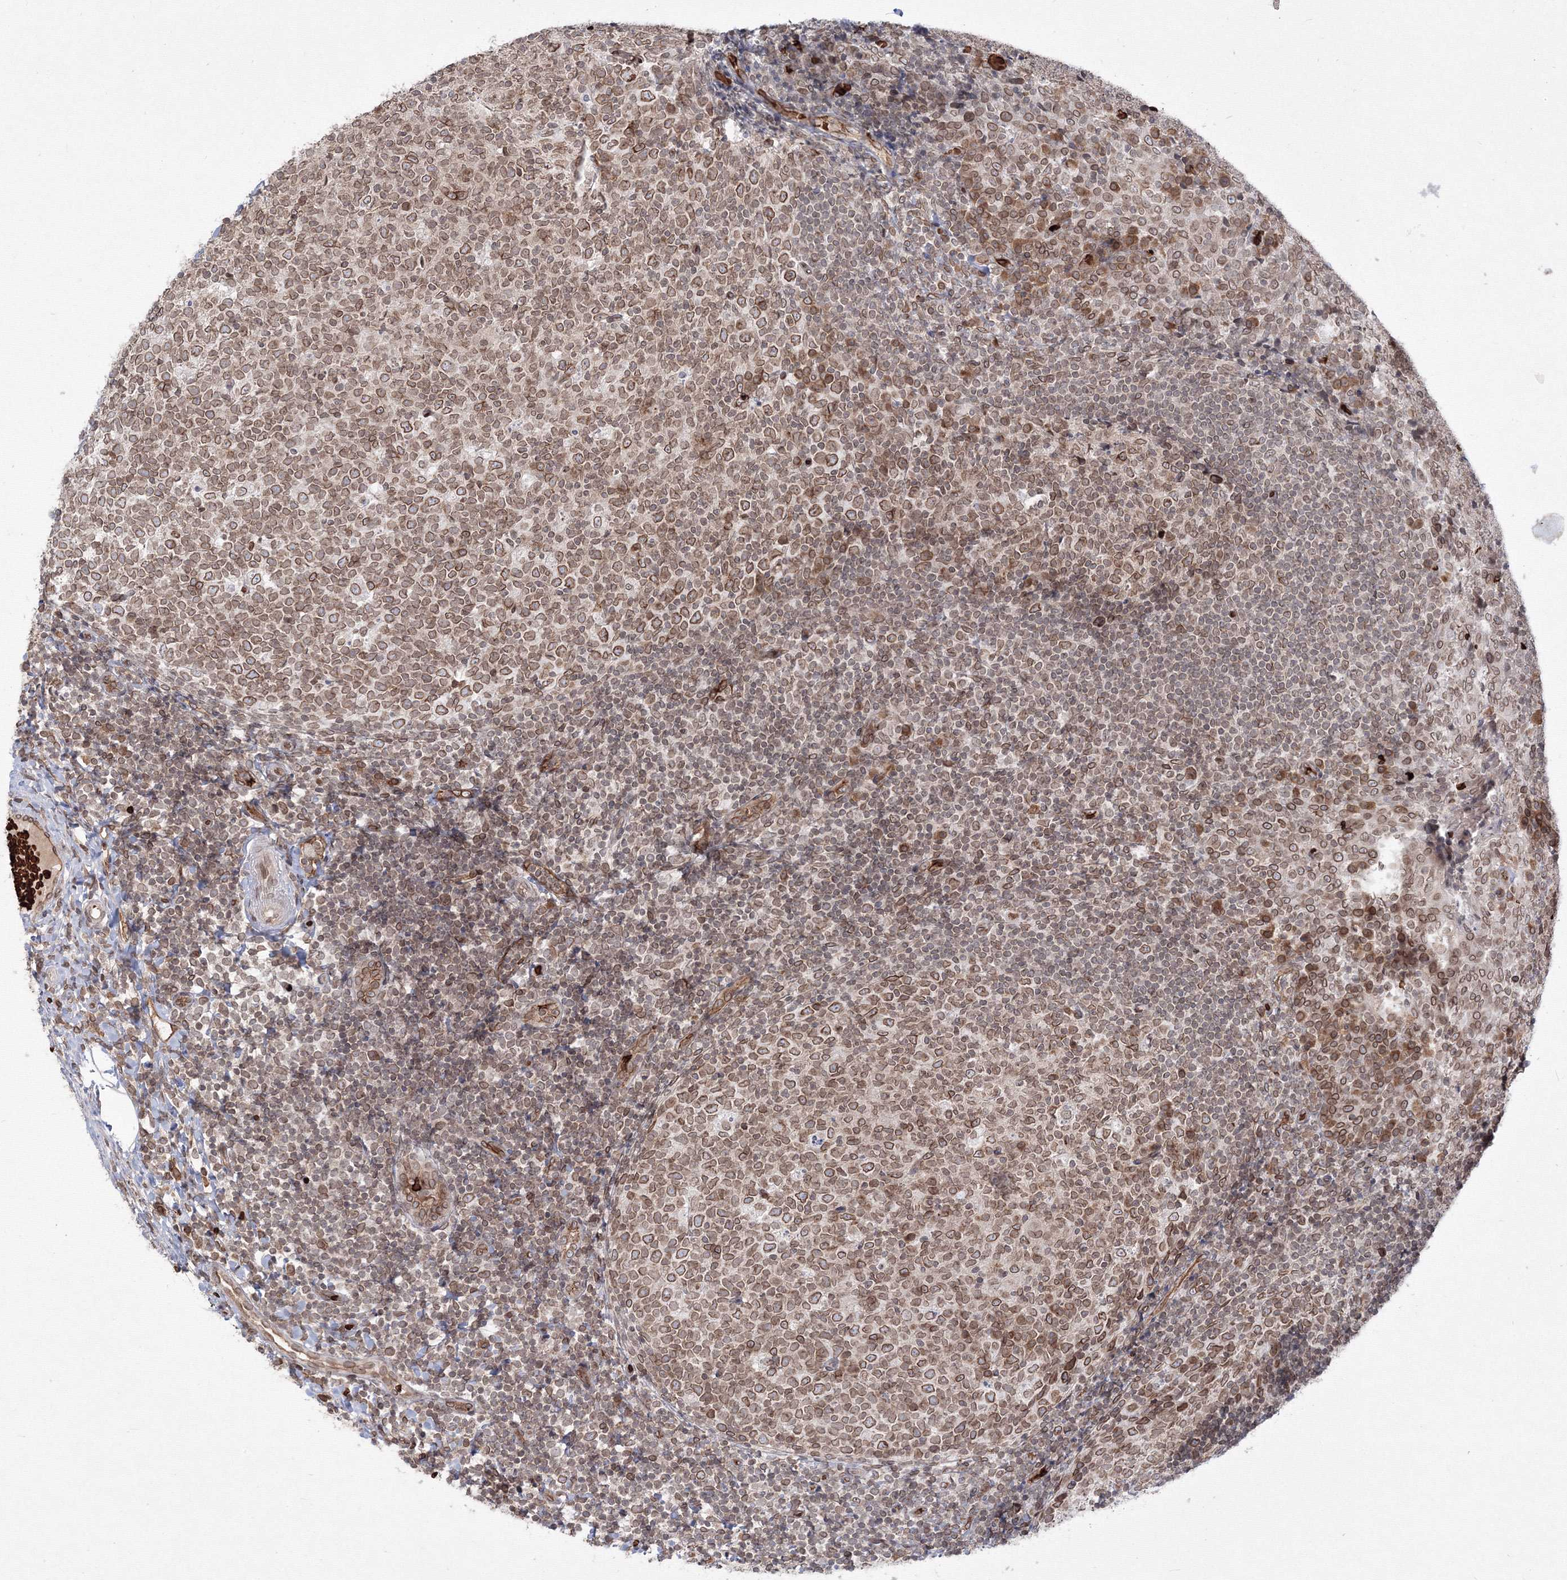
{"staining": {"intensity": "moderate", "quantity": ">75%", "location": "cytoplasmic/membranous,nuclear"}, "tissue": "tonsil", "cell_type": "Germinal center cells", "image_type": "normal", "snomed": [{"axis": "morphology", "description": "Normal tissue, NOS"}, {"axis": "topography", "description": "Tonsil"}], "caption": "Brown immunohistochemical staining in benign tonsil exhibits moderate cytoplasmic/membranous,nuclear expression in about >75% of germinal center cells.", "gene": "DNAJB2", "patient": {"sex": "female", "age": 19}}